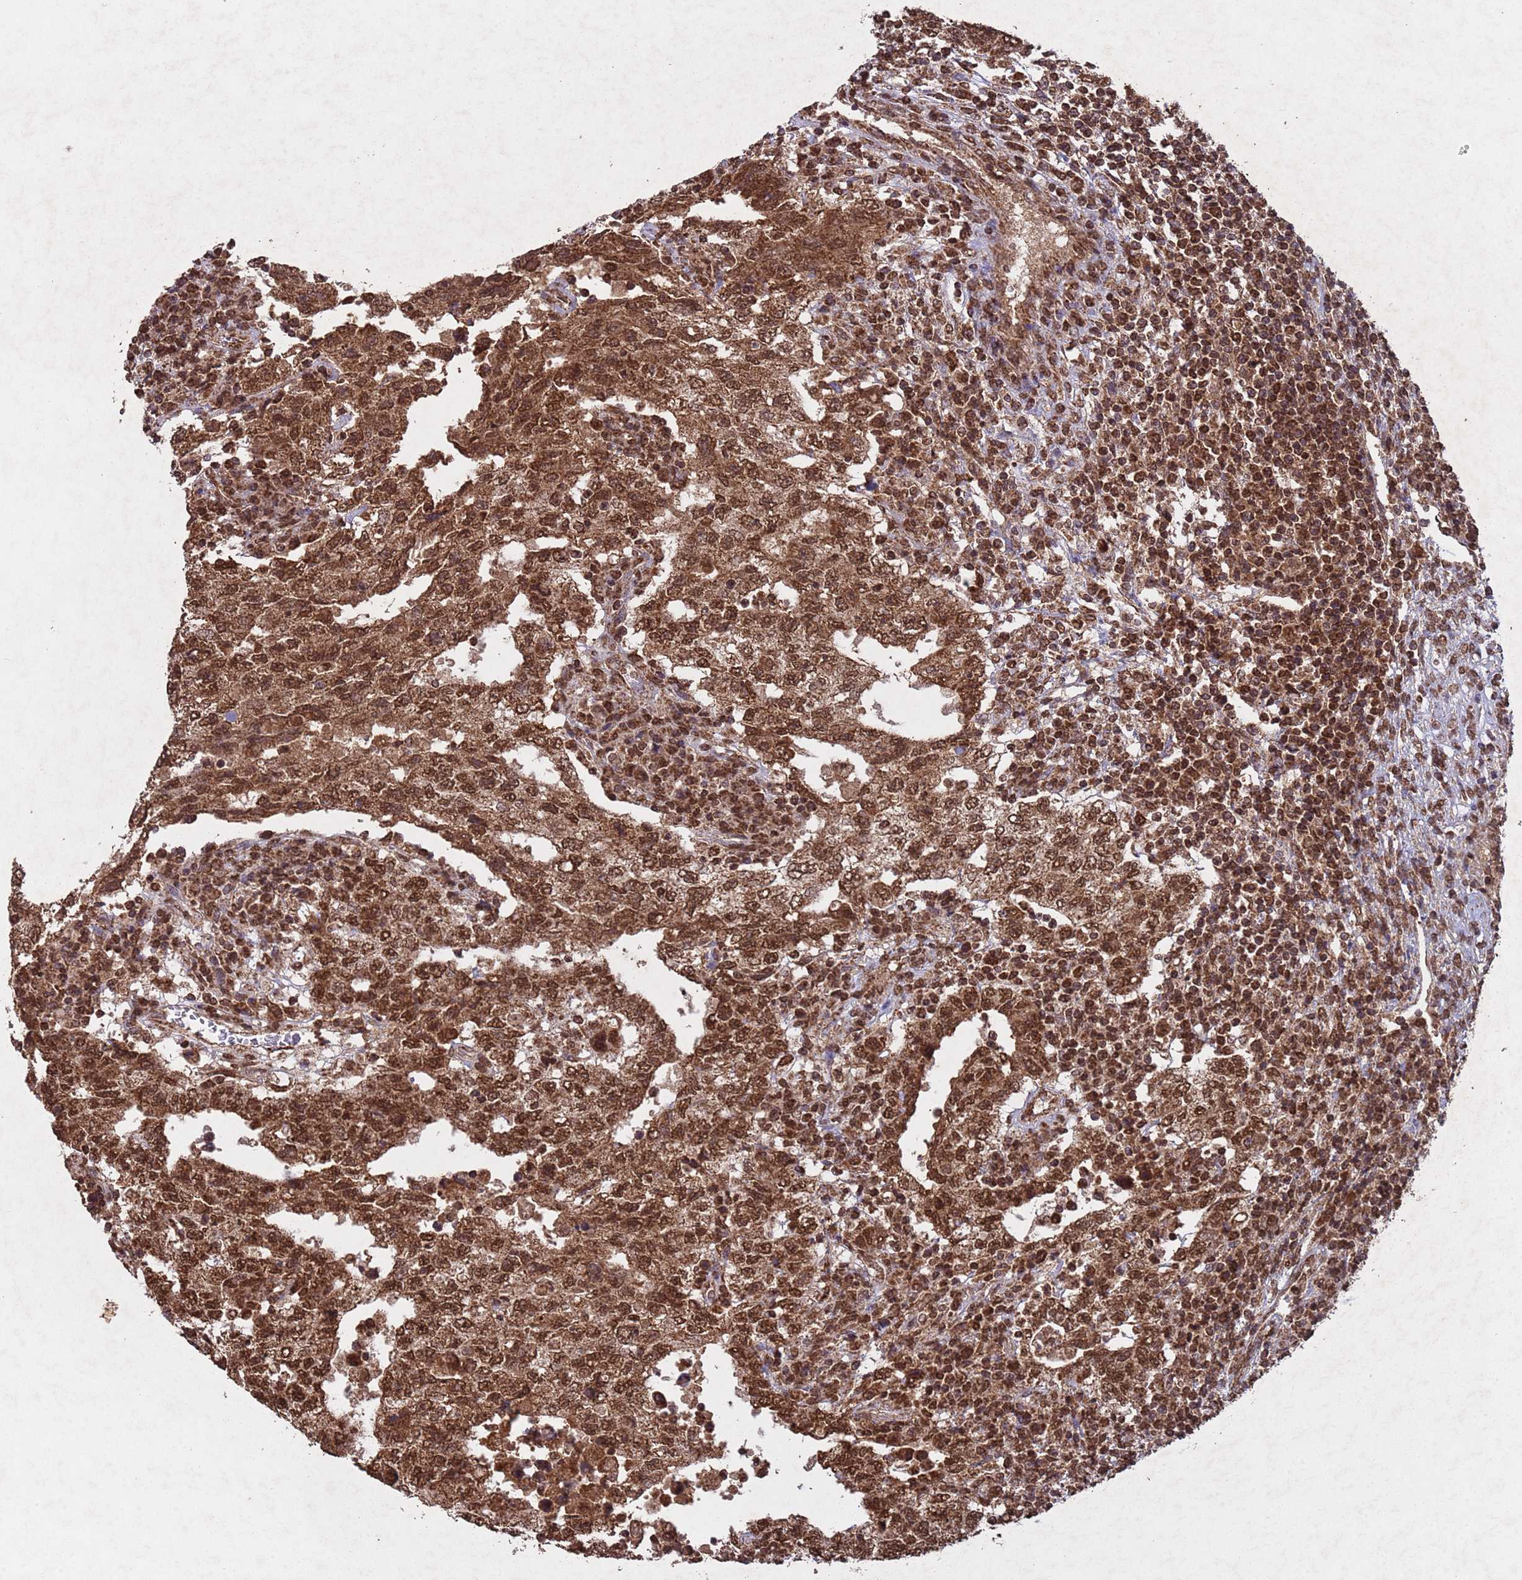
{"staining": {"intensity": "strong", "quantity": ">75%", "location": "cytoplasmic/membranous,nuclear"}, "tissue": "testis cancer", "cell_type": "Tumor cells", "image_type": "cancer", "snomed": [{"axis": "morphology", "description": "Carcinoma, Embryonal, NOS"}, {"axis": "topography", "description": "Testis"}], "caption": "Approximately >75% of tumor cells in human testis cancer demonstrate strong cytoplasmic/membranous and nuclear protein staining as visualized by brown immunohistochemical staining.", "gene": "HDAC10", "patient": {"sex": "male", "age": 26}}